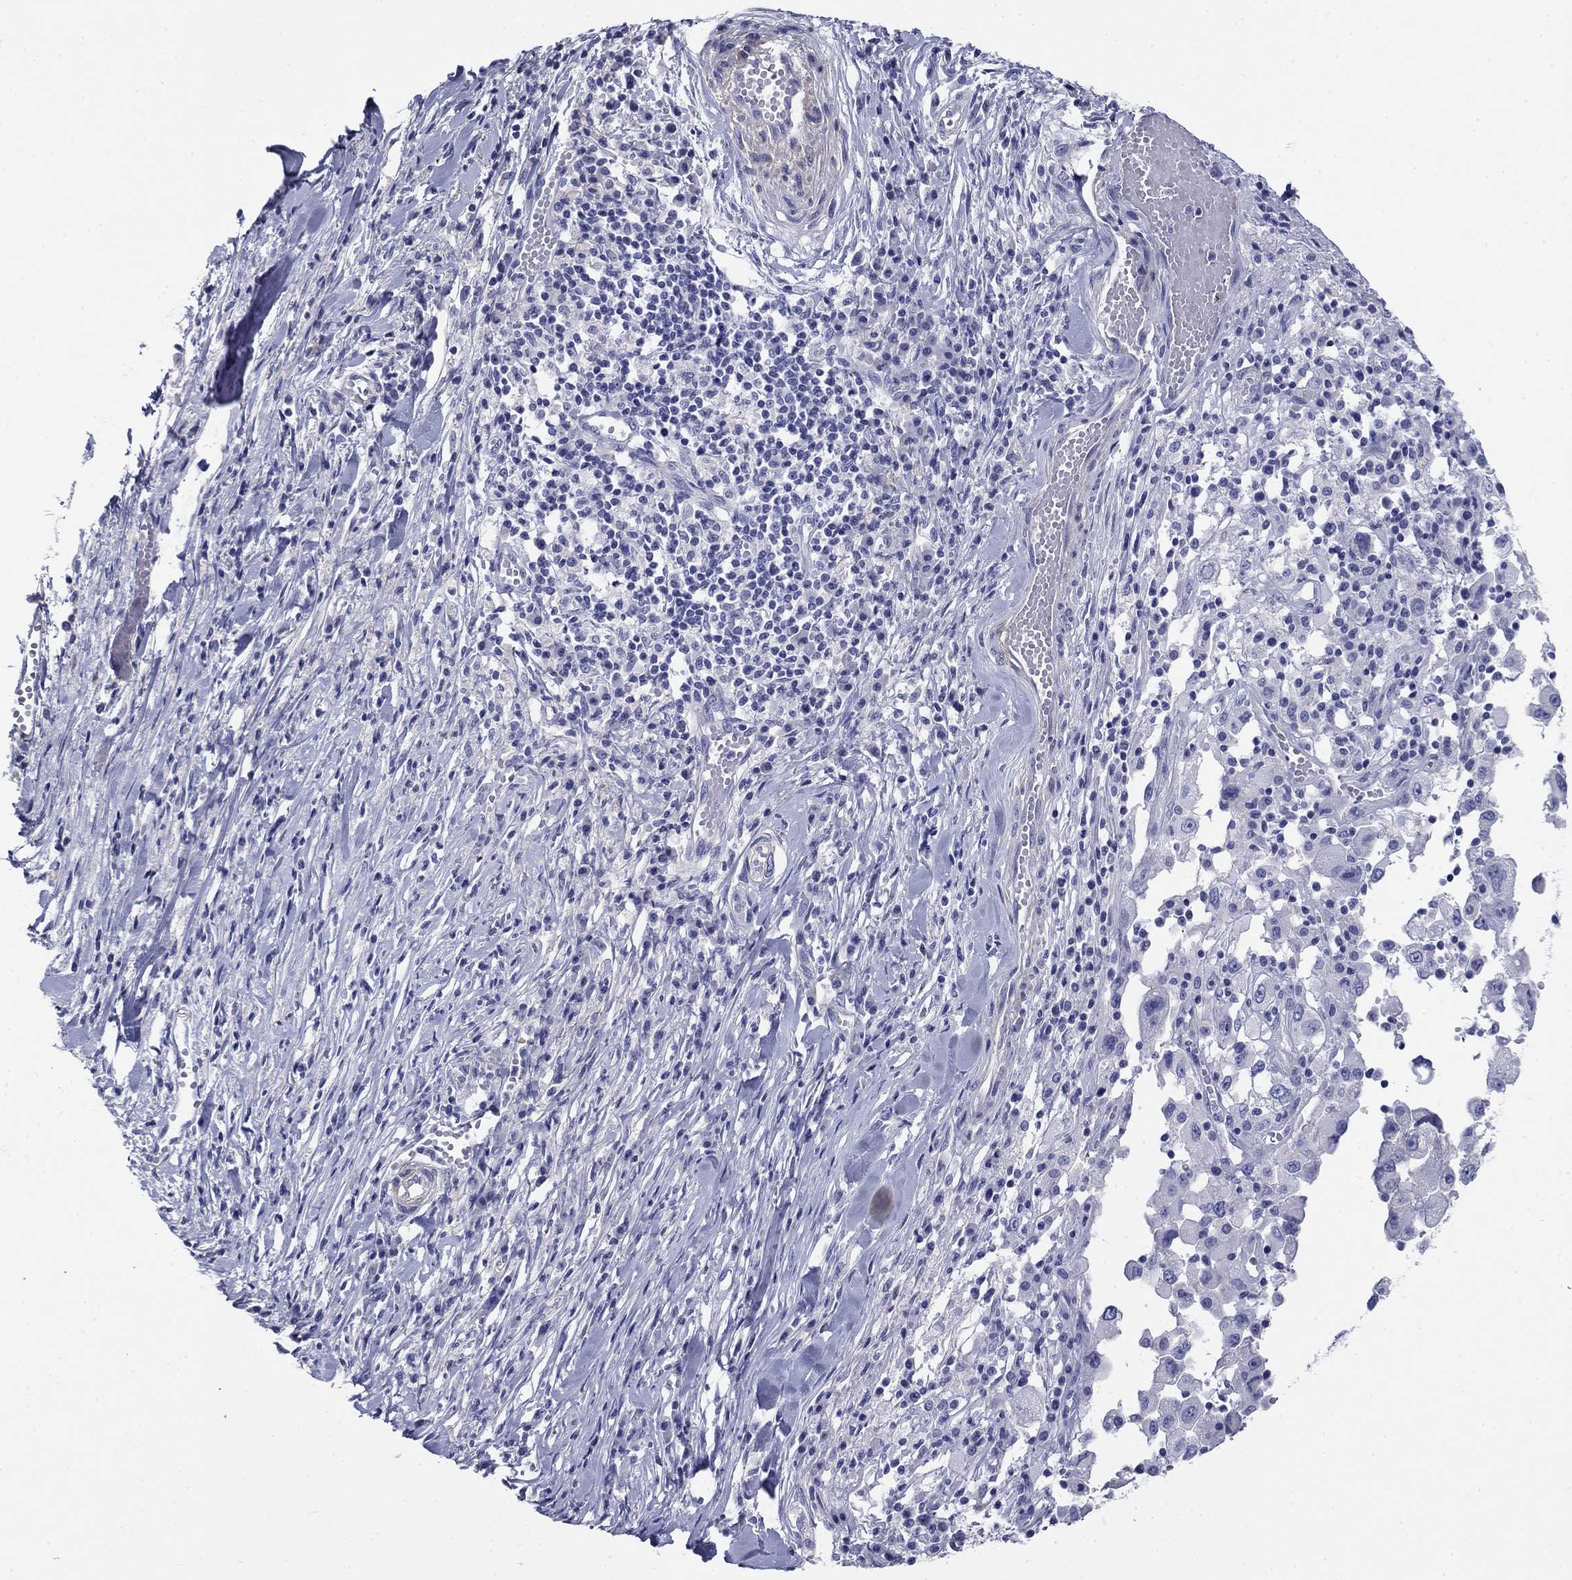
{"staining": {"intensity": "negative", "quantity": "none", "location": "none"}, "tissue": "melanoma", "cell_type": "Tumor cells", "image_type": "cancer", "snomed": [{"axis": "morphology", "description": "Malignant melanoma, Metastatic site"}, {"axis": "topography", "description": "Lymph node"}], "caption": "Tumor cells are negative for protein expression in human melanoma.", "gene": "PRKCG", "patient": {"sex": "male", "age": 50}}